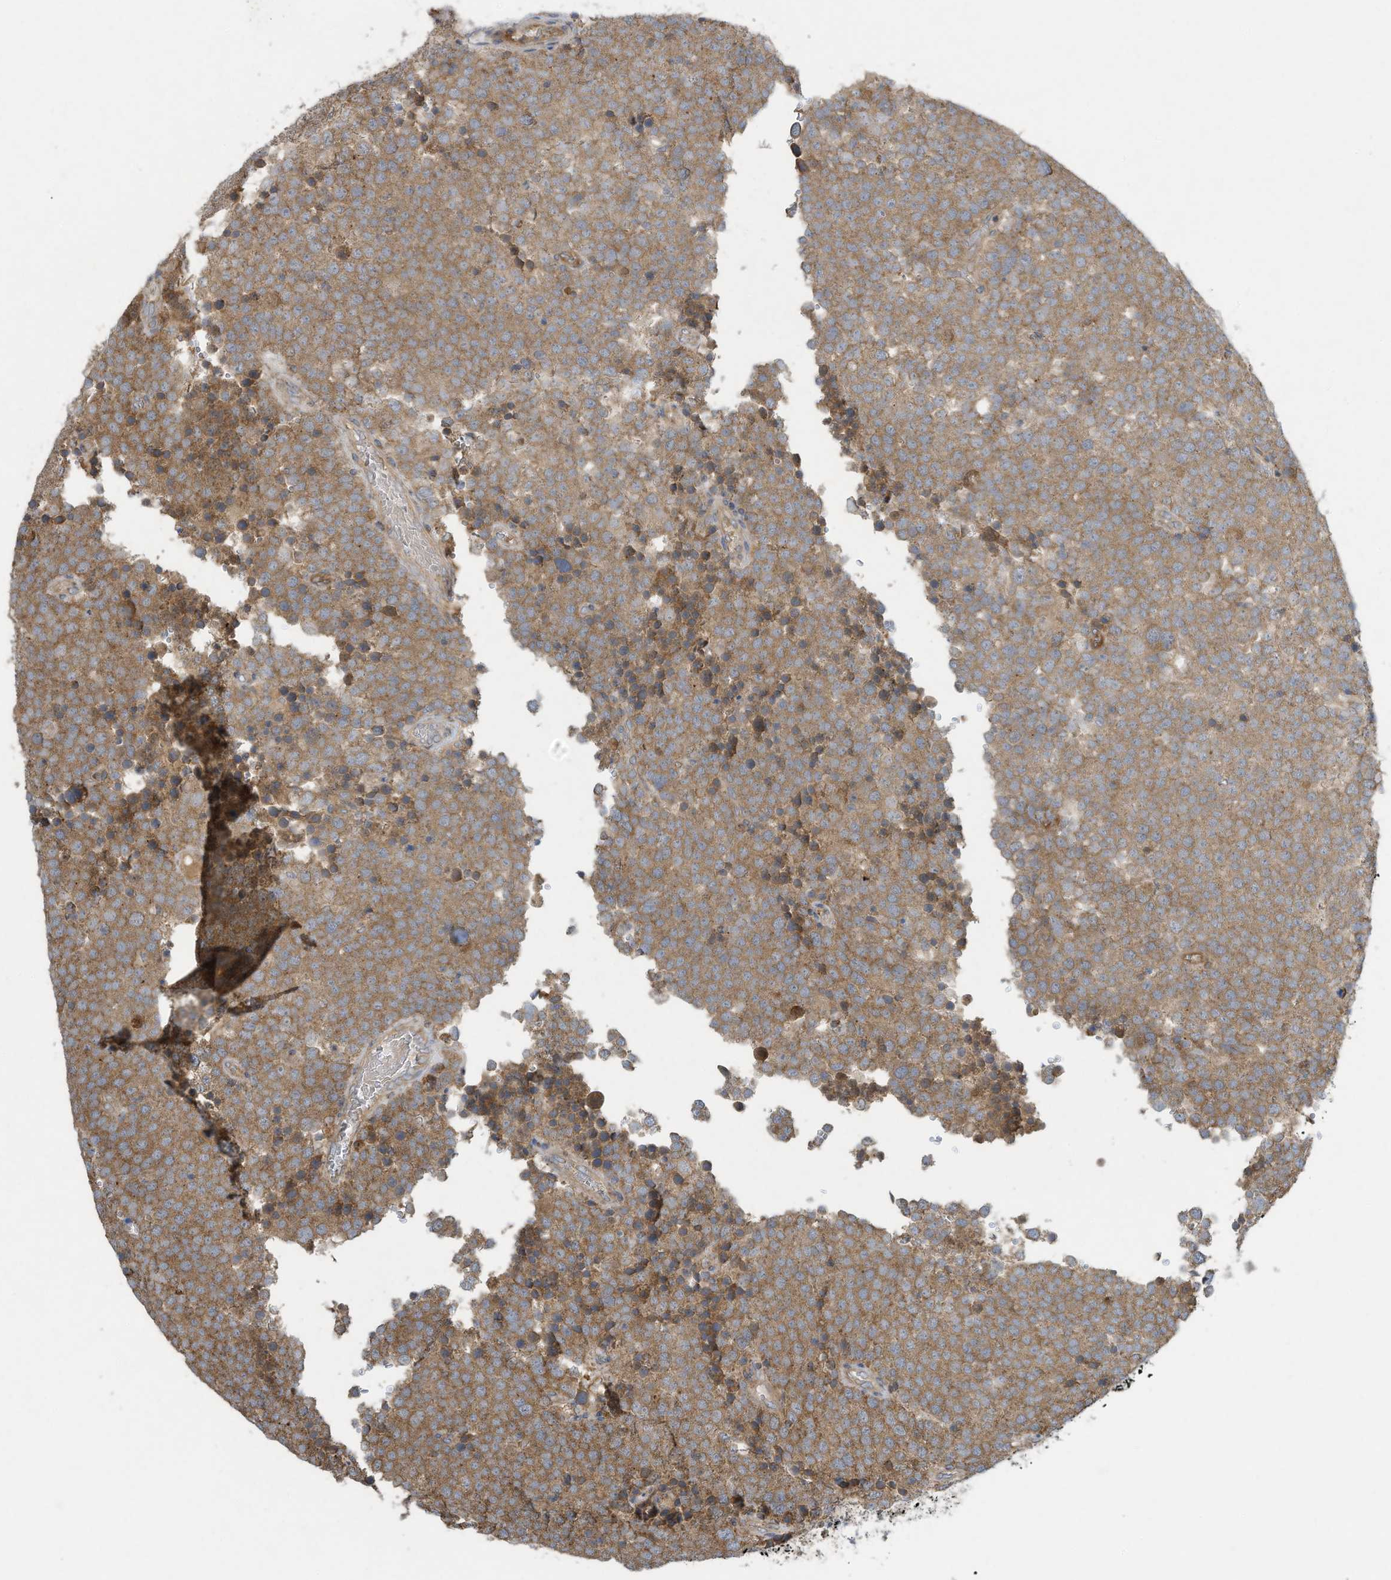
{"staining": {"intensity": "moderate", "quantity": ">75%", "location": "cytoplasmic/membranous"}, "tissue": "testis cancer", "cell_type": "Tumor cells", "image_type": "cancer", "snomed": [{"axis": "morphology", "description": "Seminoma, NOS"}, {"axis": "topography", "description": "Testis"}], "caption": "Immunohistochemical staining of human testis cancer (seminoma) shows medium levels of moderate cytoplasmic/membranous protein staining in approximately >75% of tumor cells.", "gene": "SYNJ2", "patient": {"sex": "male", "age": 71}}